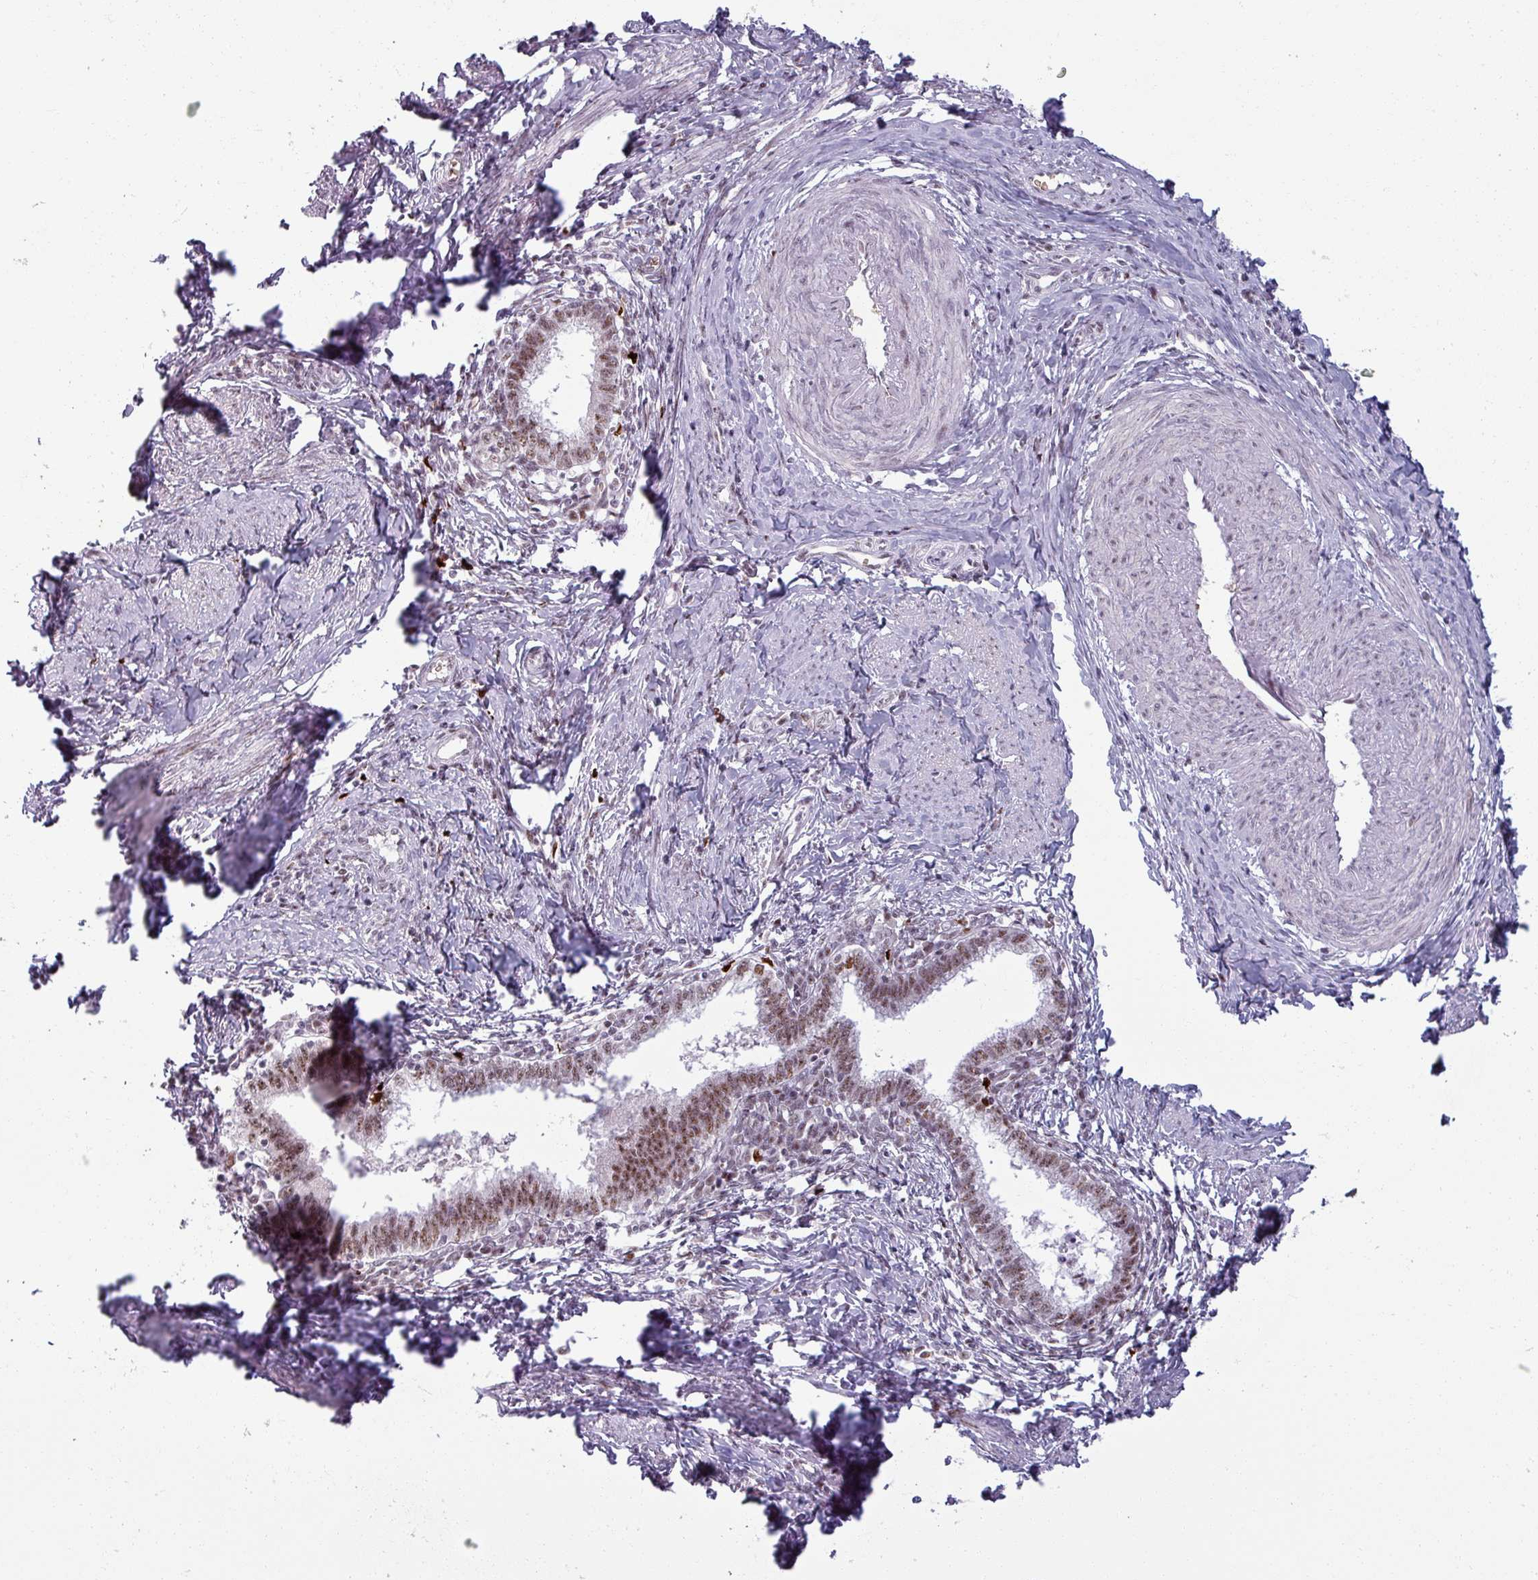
{"staining": {"intensity": "moderate", "quantity": ">75%", "location": "nuclear"}, "tissue": "cervical cancer", "cell_type": "Tumor cells", "image_type": "cancer", "snomed": [{"axis": "morphology", "description": "Adenocarcinoma, NOS"}, {"axis": "topography", "description": "Cervix"}], "caption": "Protein analysis of cervical cancer tissue displays moderate nuclear positivity in approximately >75% of tumor cells.", "gene": "NCOR1", "patient": {"sex": "female", "age": 36}}